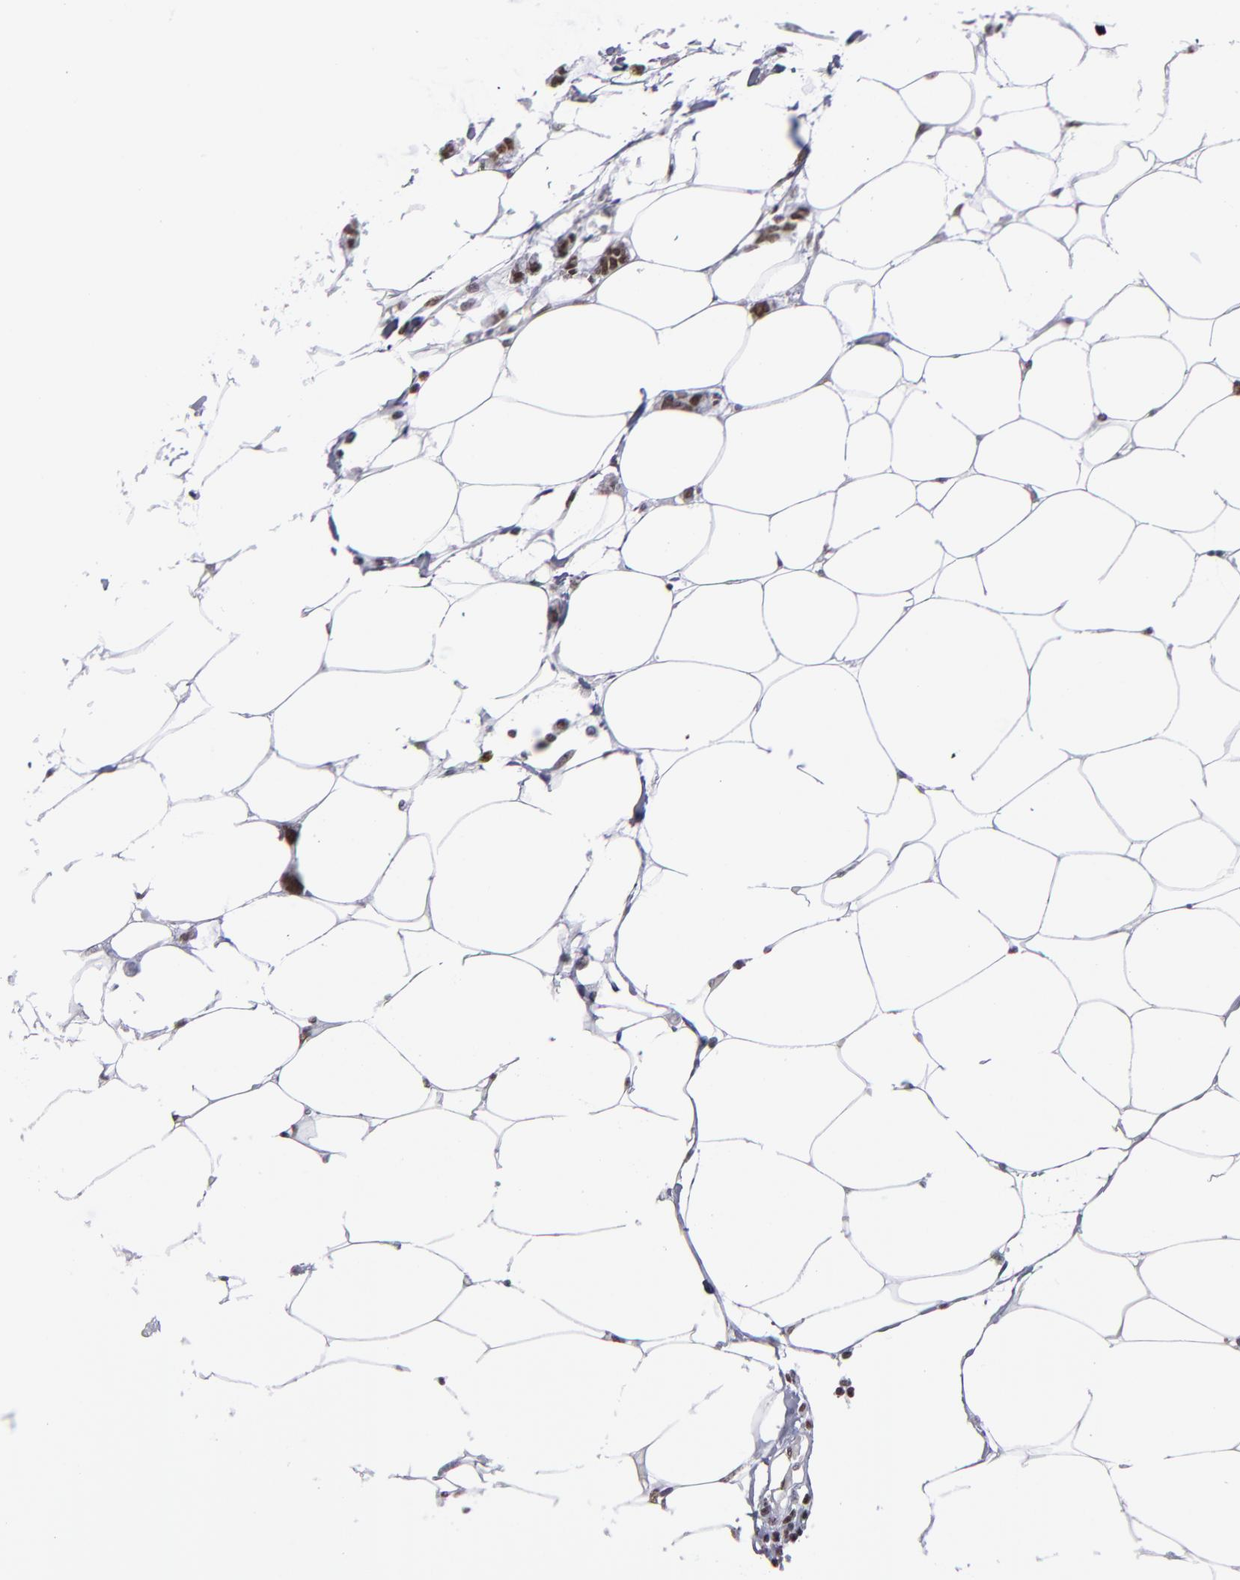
{"staining": {"intensity": "moderate", "quantity": ">75%", "location": "nuclear"}, "tissue": "colorectal cancer", "cell_type": "Tumor cells", "image_type": "cancer", "snomed": [{"axis": "morphology", "description": "Normal tissue, NOS"}, {"axis": "morphology", "description": "Adenocarcinoma, NOS"}, {"axis": "topography", "description": "Colon"}, {"axis": "topography", "description": "Peripheral nerve tissue"}], "caption": "Brown immunohistochemical staining in colorectal adenocarcinoma demonstrates moderate nuclear staining in about >75% of tumor cells.", "gene": "TERF2", "patient": {"sex": "male", "age": 14}}